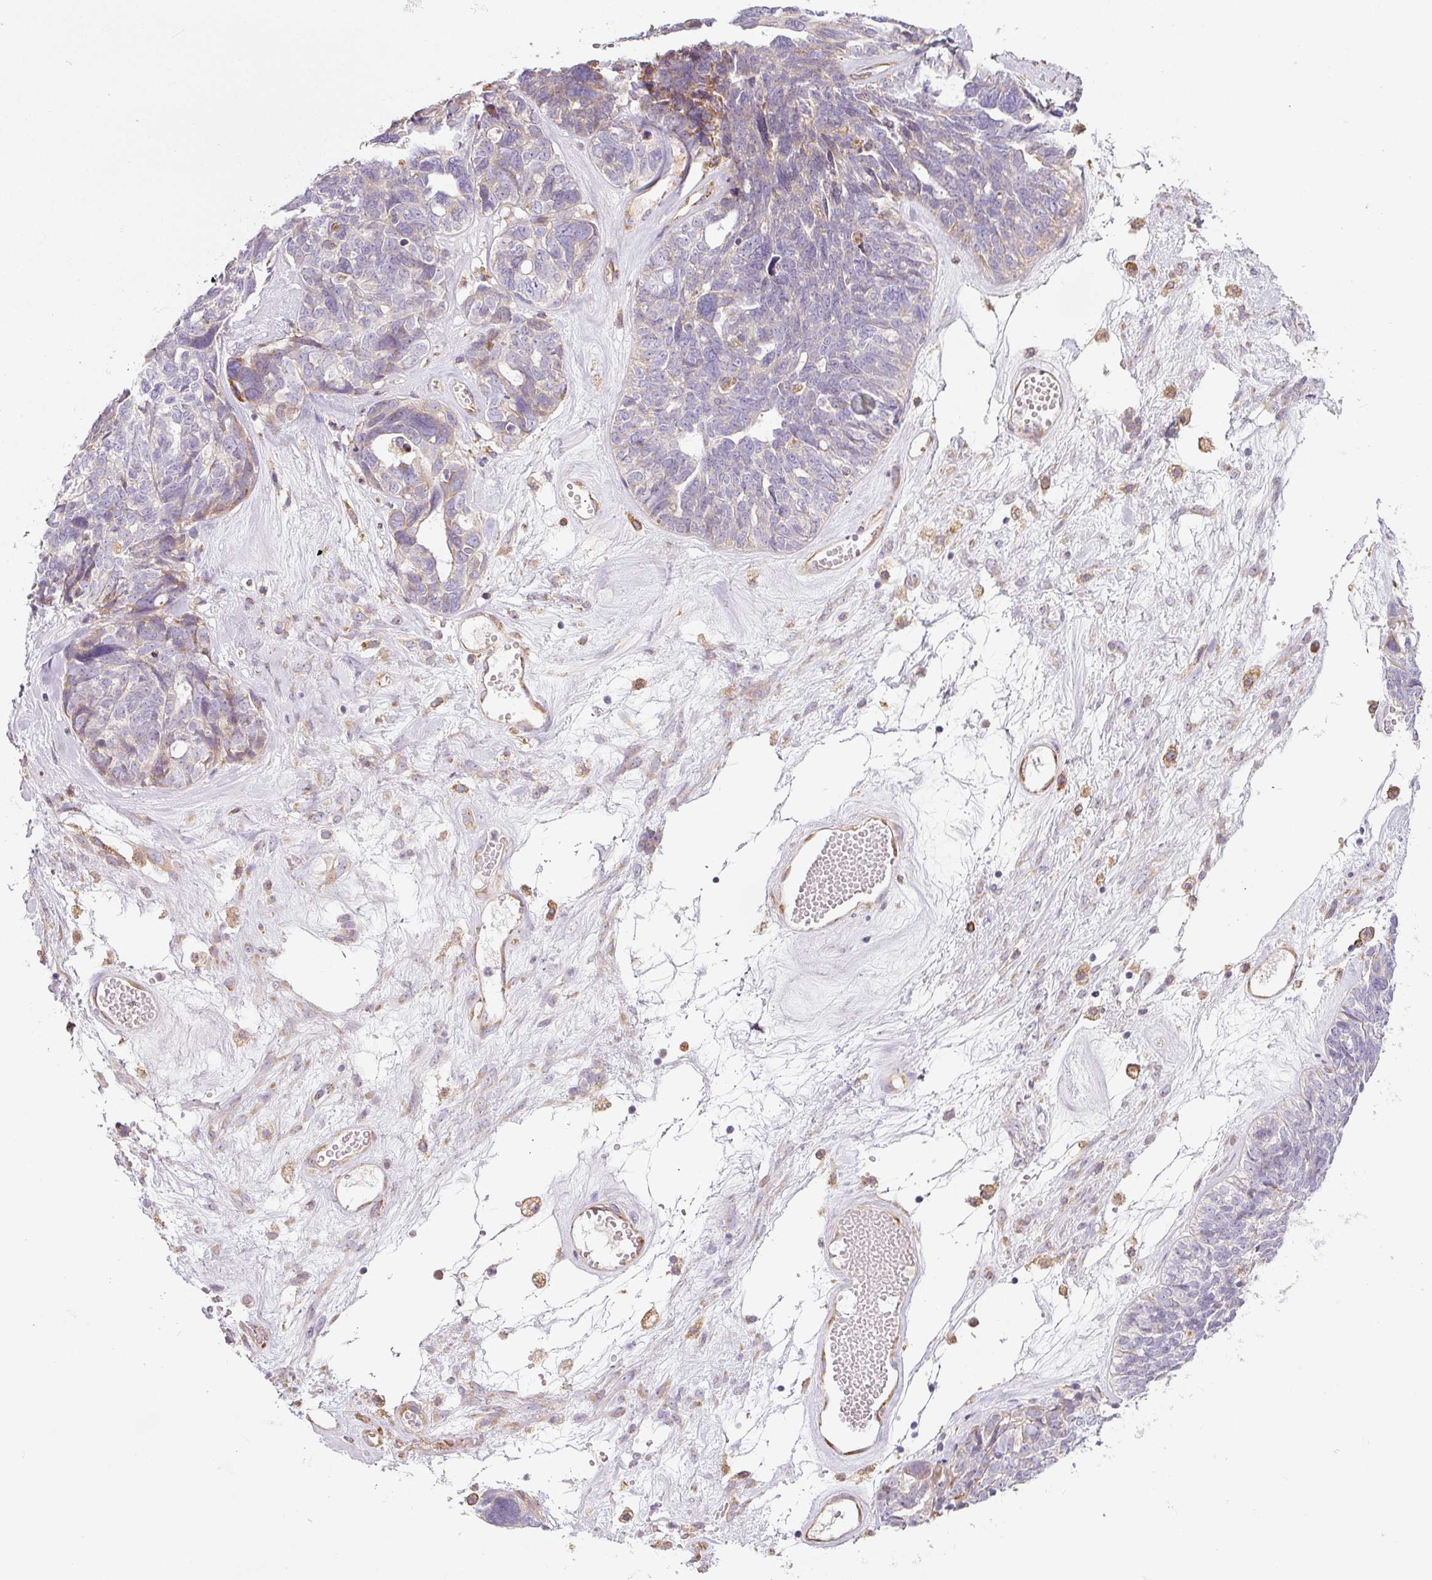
{"staining": {"intensity": "moderate", "quantity": "<25%", "location": "cytoplasmic/membranous"}, "tissue": "ovarian cancer", "cell_type": "Tumor cells", "image_type": "cancer", "snomed": [{"axis": "morphology", "description": "Cystadenocarcinoma, serous, NOS"}, {"axis": "topography", "description": "Ovary"}], "caption": "Protein analysis of ovarian cancer (serous cystadenocarcinoma) tissue shows moderate cytoplasmic/membranous positivity in approximately <25% of tumor cells.", "gene": "MORN4", "patient": {"sex": "female", "age": 79}}